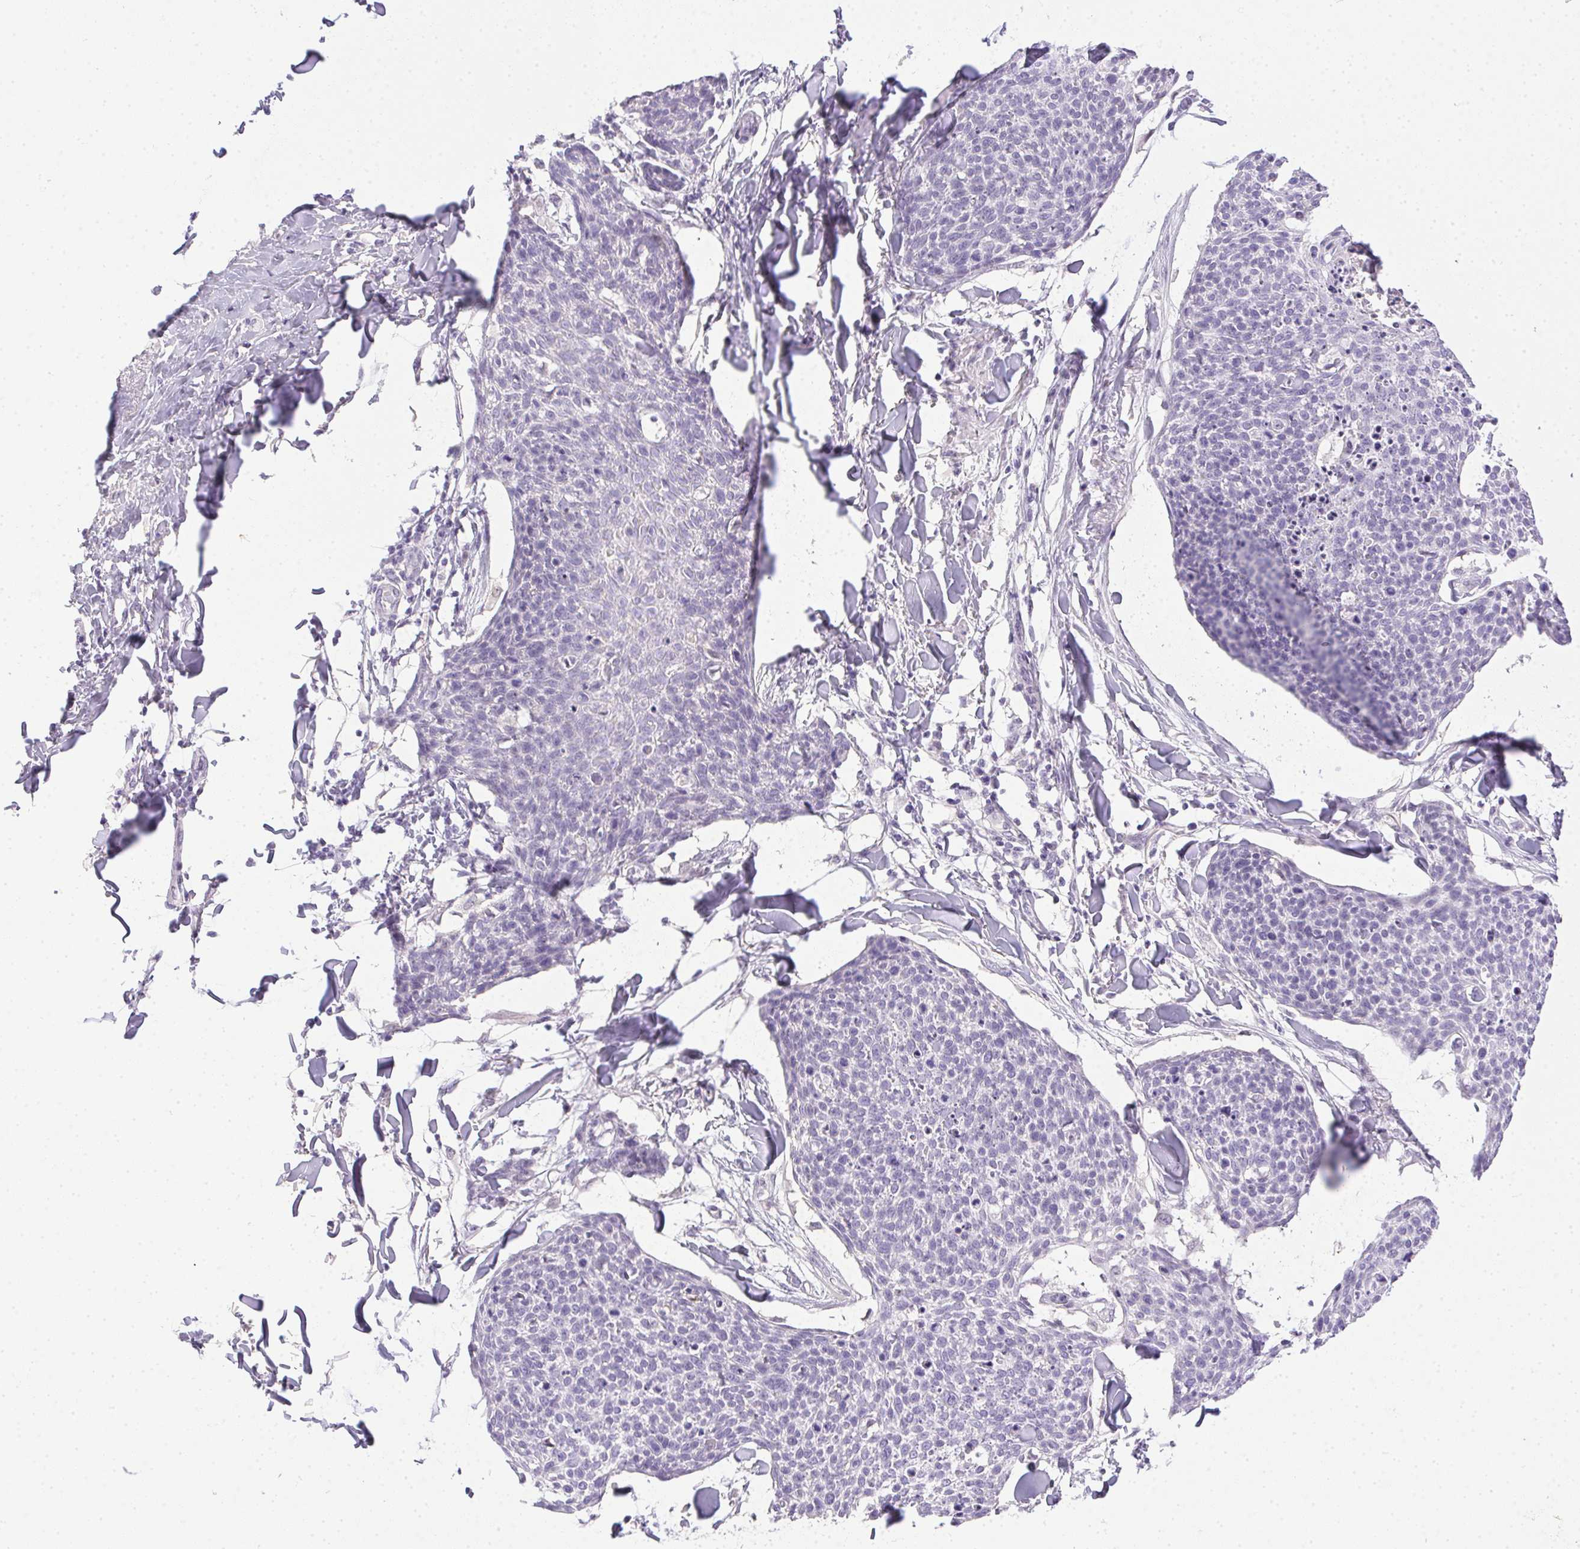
{"staining": {"intensity": "negative", "quantity": "none", "location": "none"}, "tissue": "skin cancer", "cell_type": "Tumor cells", "image_type": "cancer", "snomed": [{"axis": "morphology", "description": "Squamous cell carcinoma, NOS"}, {"axis": "topography", "description": "Skin"}, {"axis": "topography", "description": "Vulva"}], "caption": "Tumor cells are negative for protein expression in human skin cancer (squamous cell carcinoma).", "gene": "PRL", "patient": {"sex": "female", "age": 75}}